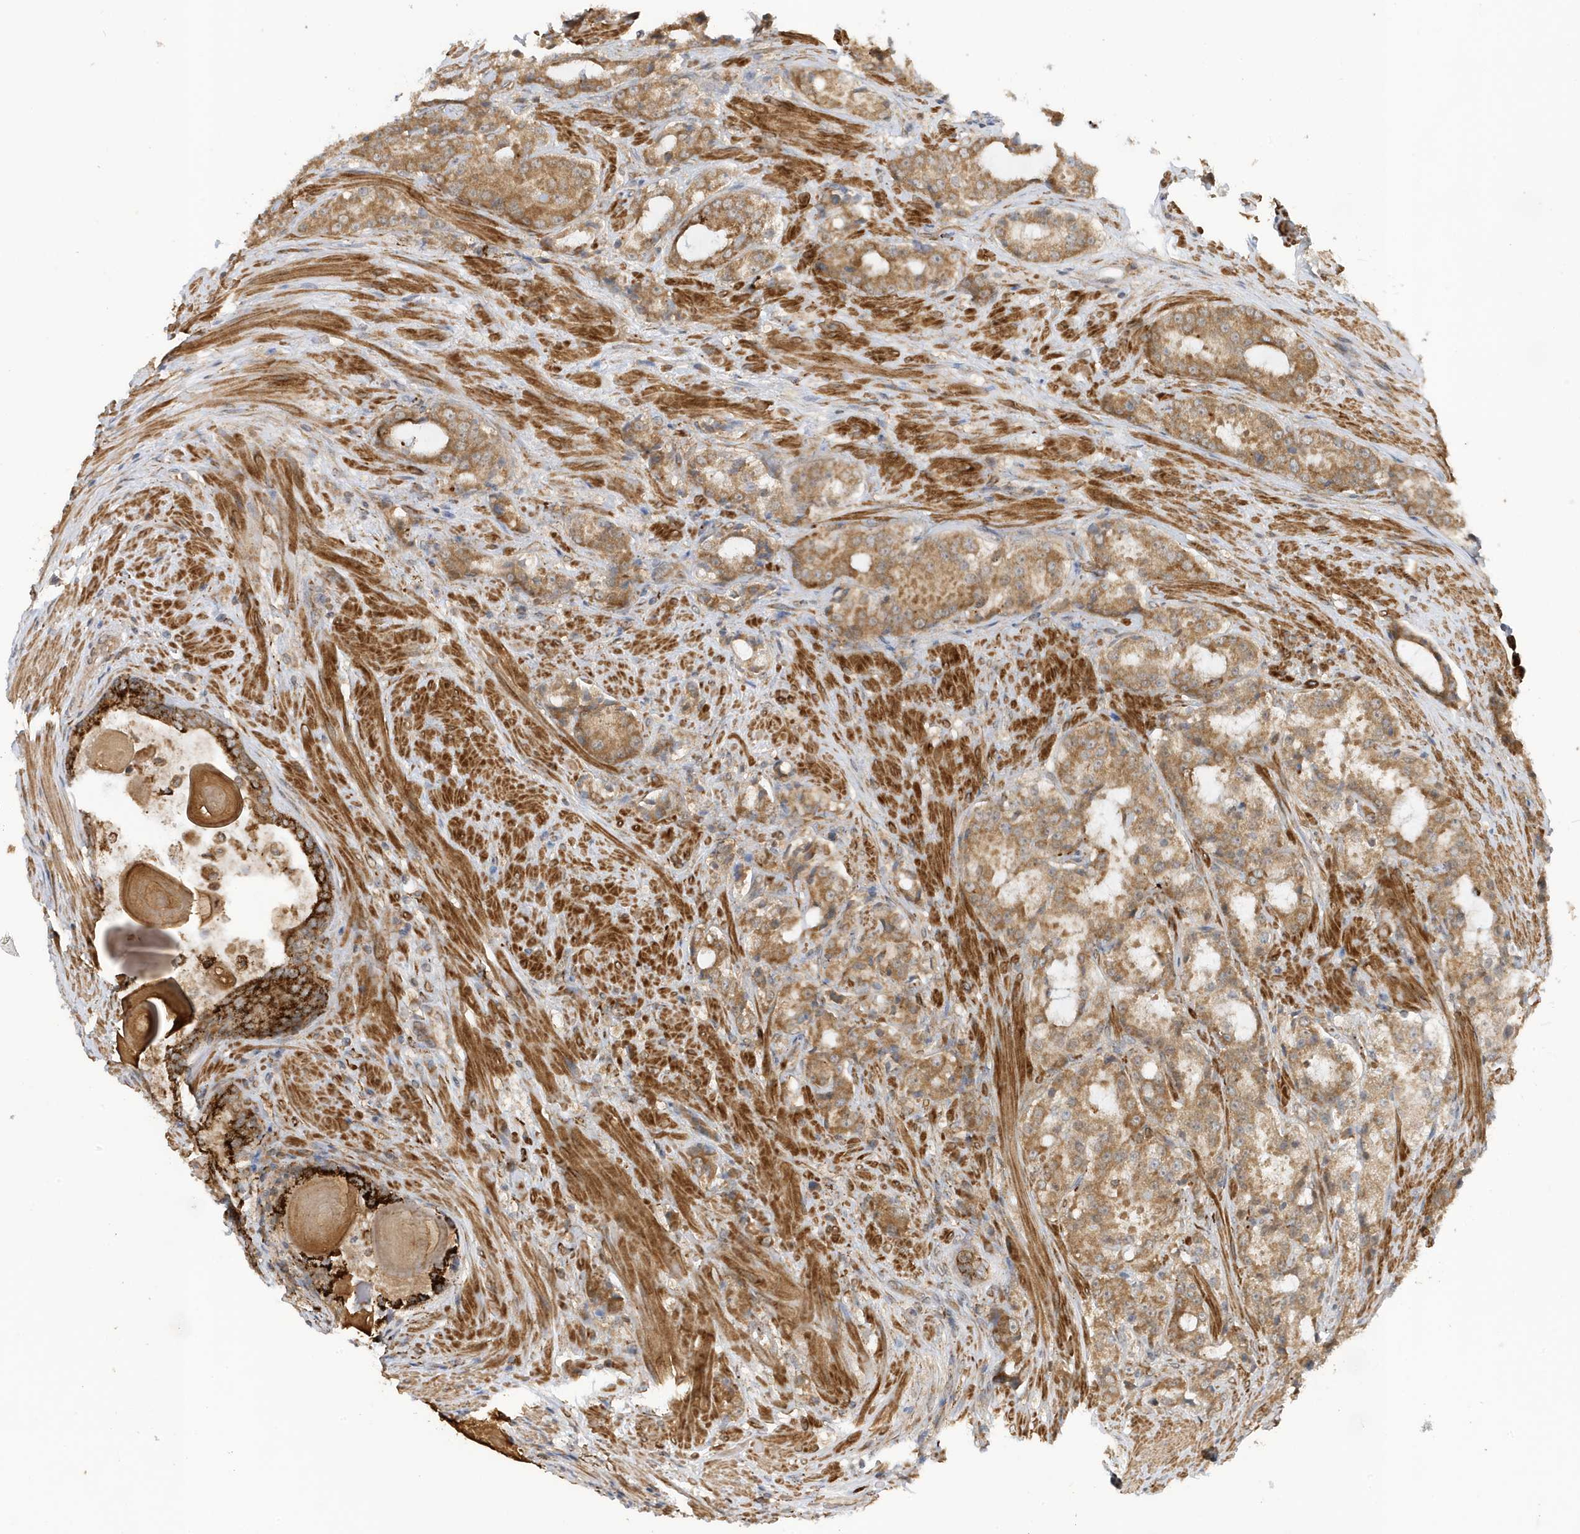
{"staining": {"intensity": "moderate", "quantity": ">75%", "location": "cytoplasmic/membranous"}, "tissue": "prostate cancer", "cell_type": "Tumor cells", "image_type": "cancer", "snomed": [{"axis": "morphology", "description": "Adenocarcinoma, High grade"}, {"axis": "topography", "description": "Prostate"}], "caption": "Moderate cytoplasmic/membranous staining is seen in approximately >75% of tumor cells in prostate cancer. Ihc stains the protein in brown and the nuclei are stained blue.", "gene": "DHX36", "patient": {"sex": "male", "age": 66}}